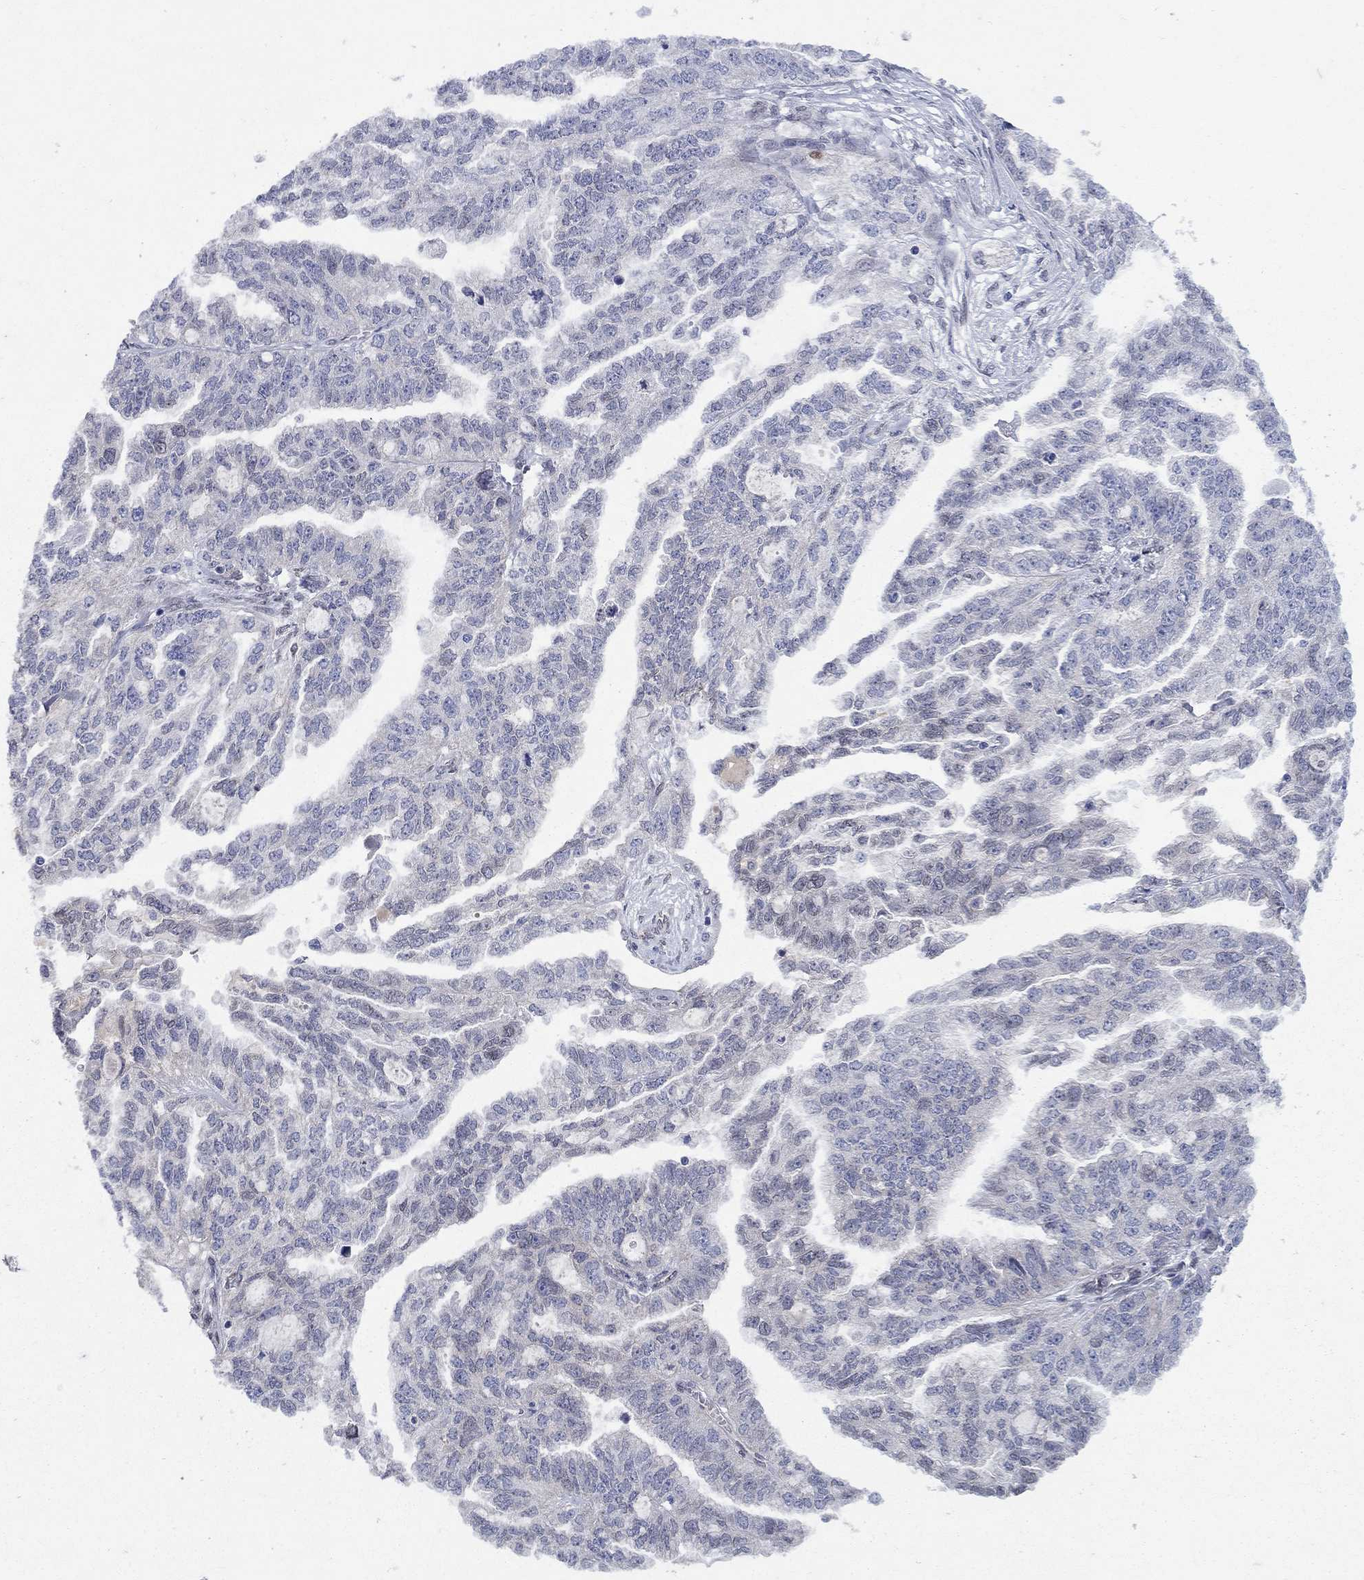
{"staining": {"intensity": "weak", "quantity": "<25%", "location": "cytoplasmic/membranous"}, "tissue": "ovarian cancer", "cell_type": "Tumor cells", "image_type": "cancer", "snomed": [{"axis": "morphology", "description": "Cystadenocarcinoma, serous, NOS"}, {"axis": "topography", "description": "Ovary"}], "caption": "Image shows no protein expression in tumor cells of ovarian cancer (serous cystadenocarcinoma) tissue.", "gene": "EMC9", "patient": {"sex": "female", "age": 51}}